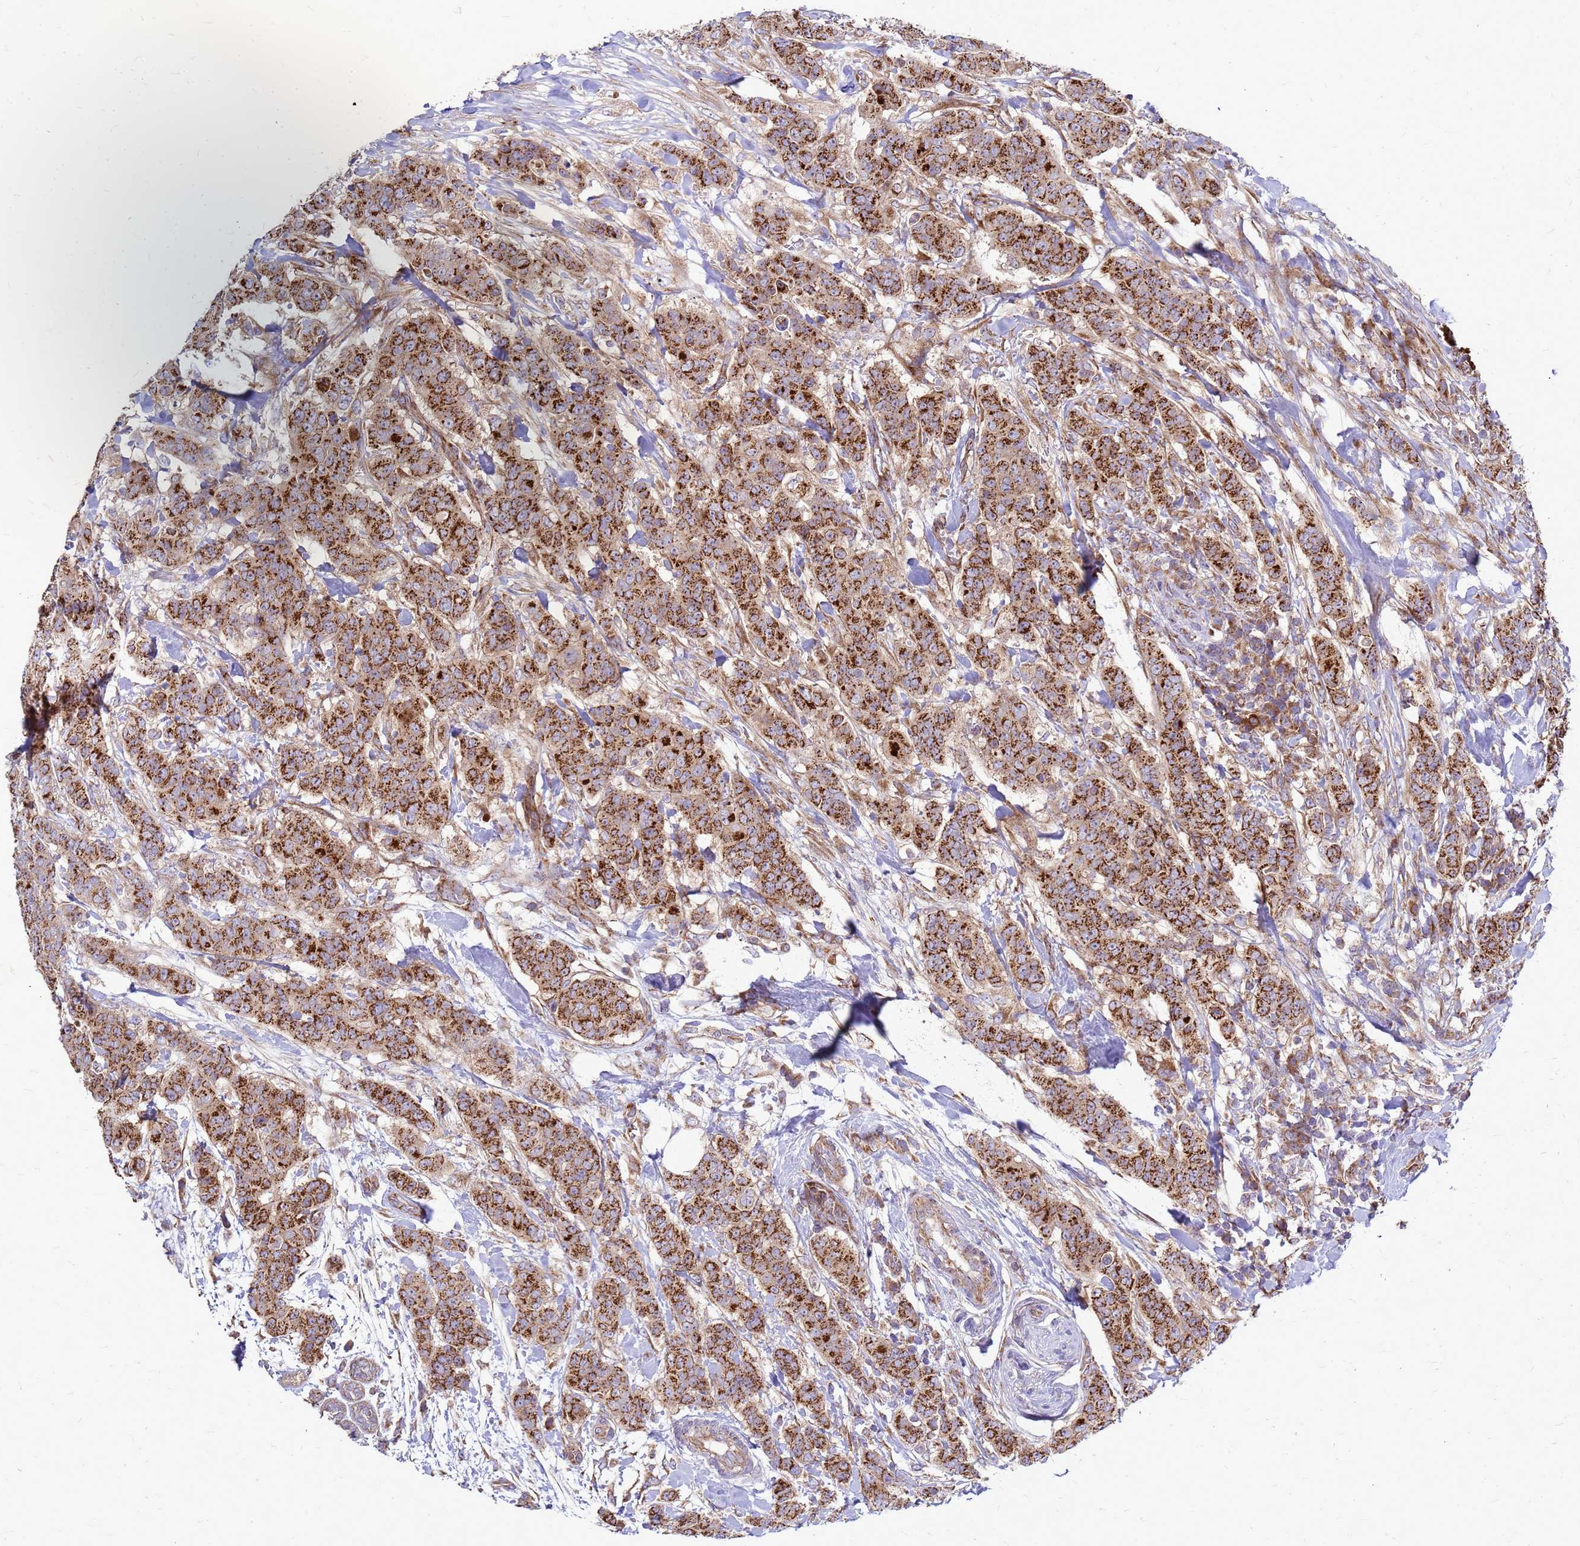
{"staining": {"intensity": "strong", "quantity": ">75%", "location": "cytoplasmic/membranous"}, "tissue": "breast cancer", "cell_type": "Tumor cells", "image_type": "cancer", "snomed": [{"axis": "morphology", "description": "Duct carcinoma"}, {"axis": "topography", "description": "Breast"}], "caption": "DAB immunohistochemical staining of infiltrating ductal carcinoma (breast) exhibits strong cytoplasmic/membranous protein positivity in approximately >75% of tumor cells.", "gene": "FSTL4", "patient": {"sex": "female", "age": 40}}